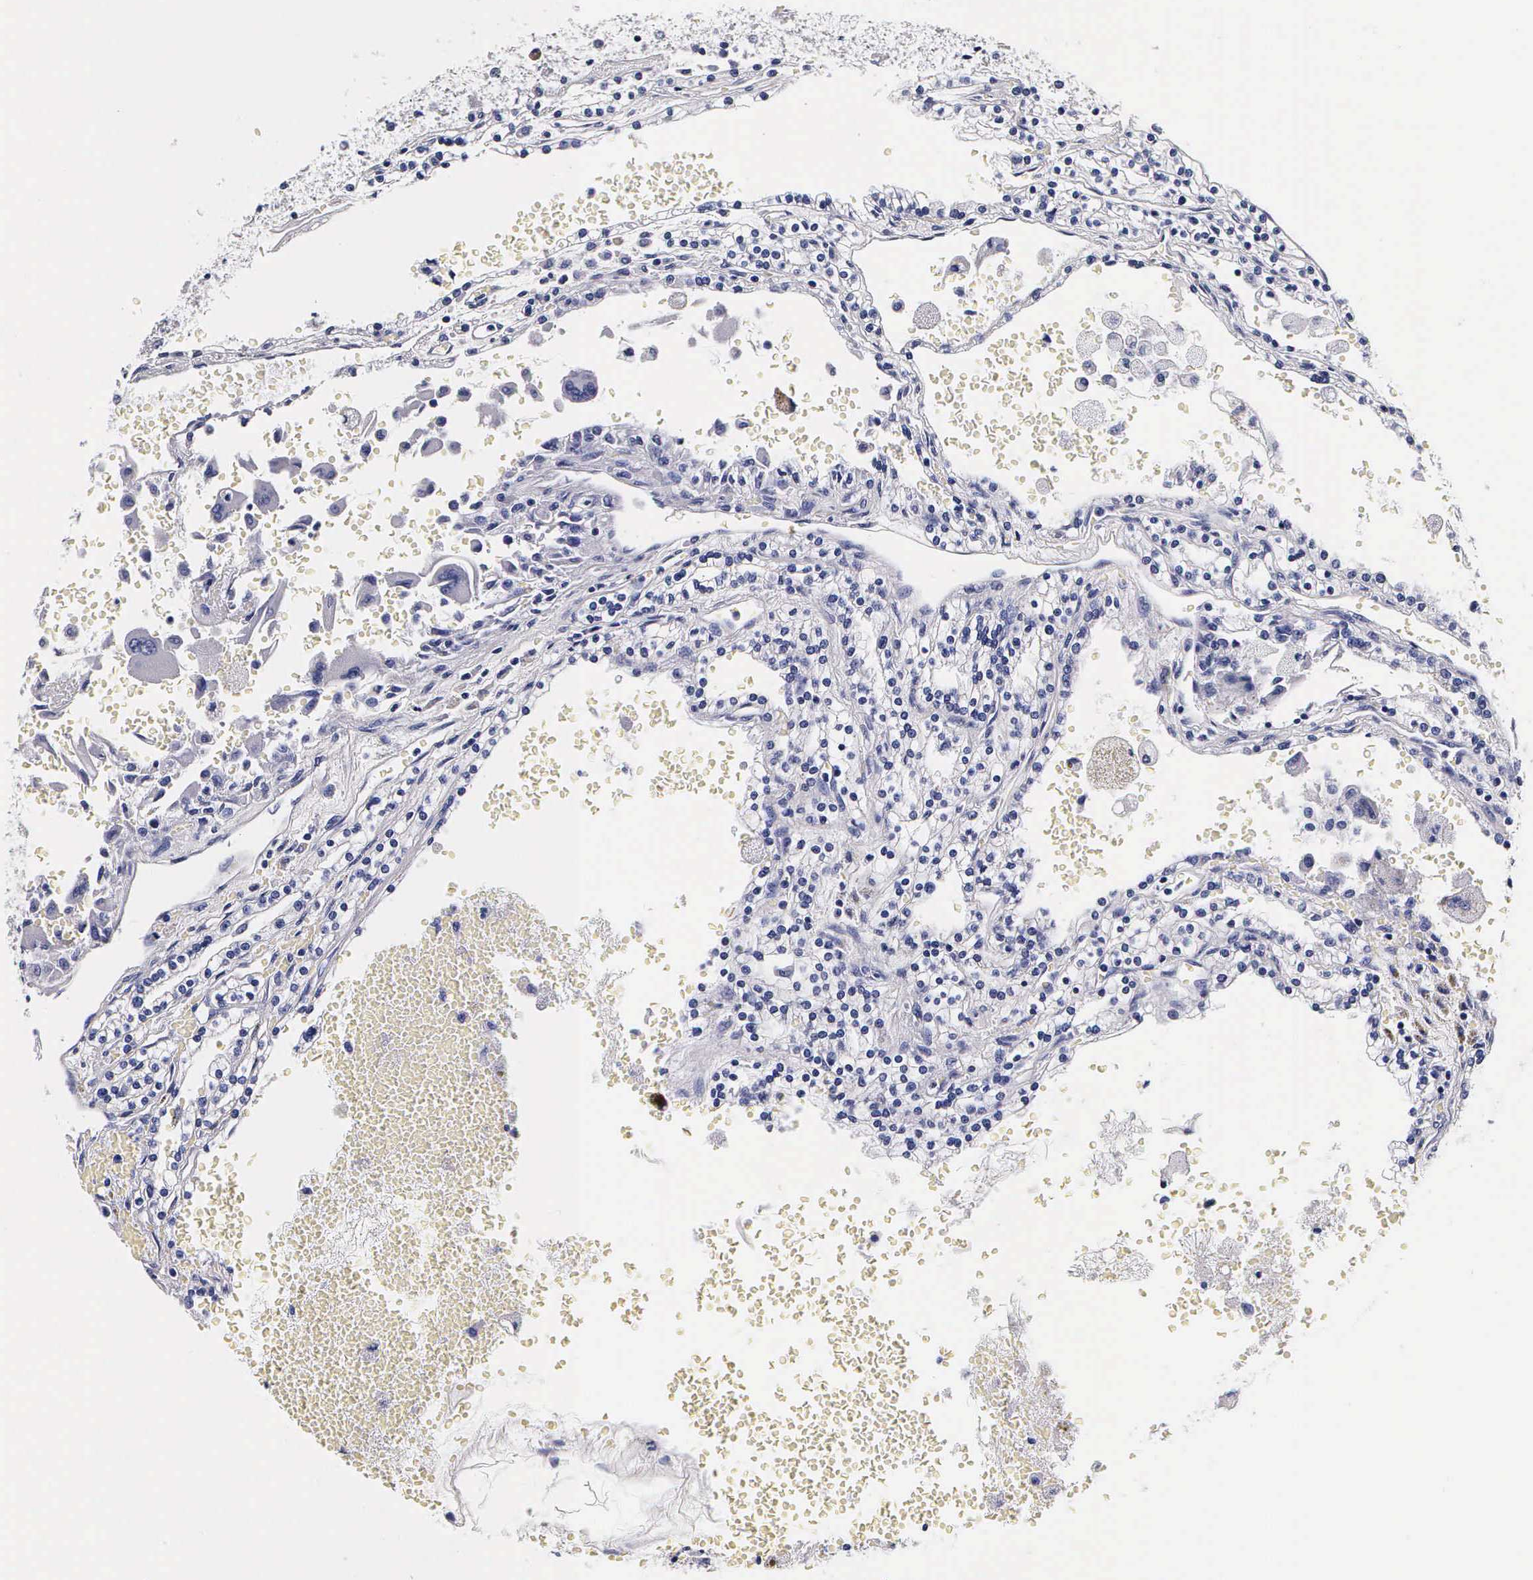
{"staining": {"intensity": "negative", "quantity": "none", "location": "none"}, "tissue": "renal cancer", "cell_type": "Tumor cells", "image_type": "cancer", "snomed": [{"axis": "morphology", "description": "Adenocarcinoma, NOS"}, {"axis": "topography", "description": "Kidney"}], "caption": "This is a photomicrograph of immunohistochemistry (IHC) staining of renal cancer (adenocarcinoma), which shows no expression in tumor cells.", "gene": "IAPP", "patient": {"sex": "female", "age": 56}}